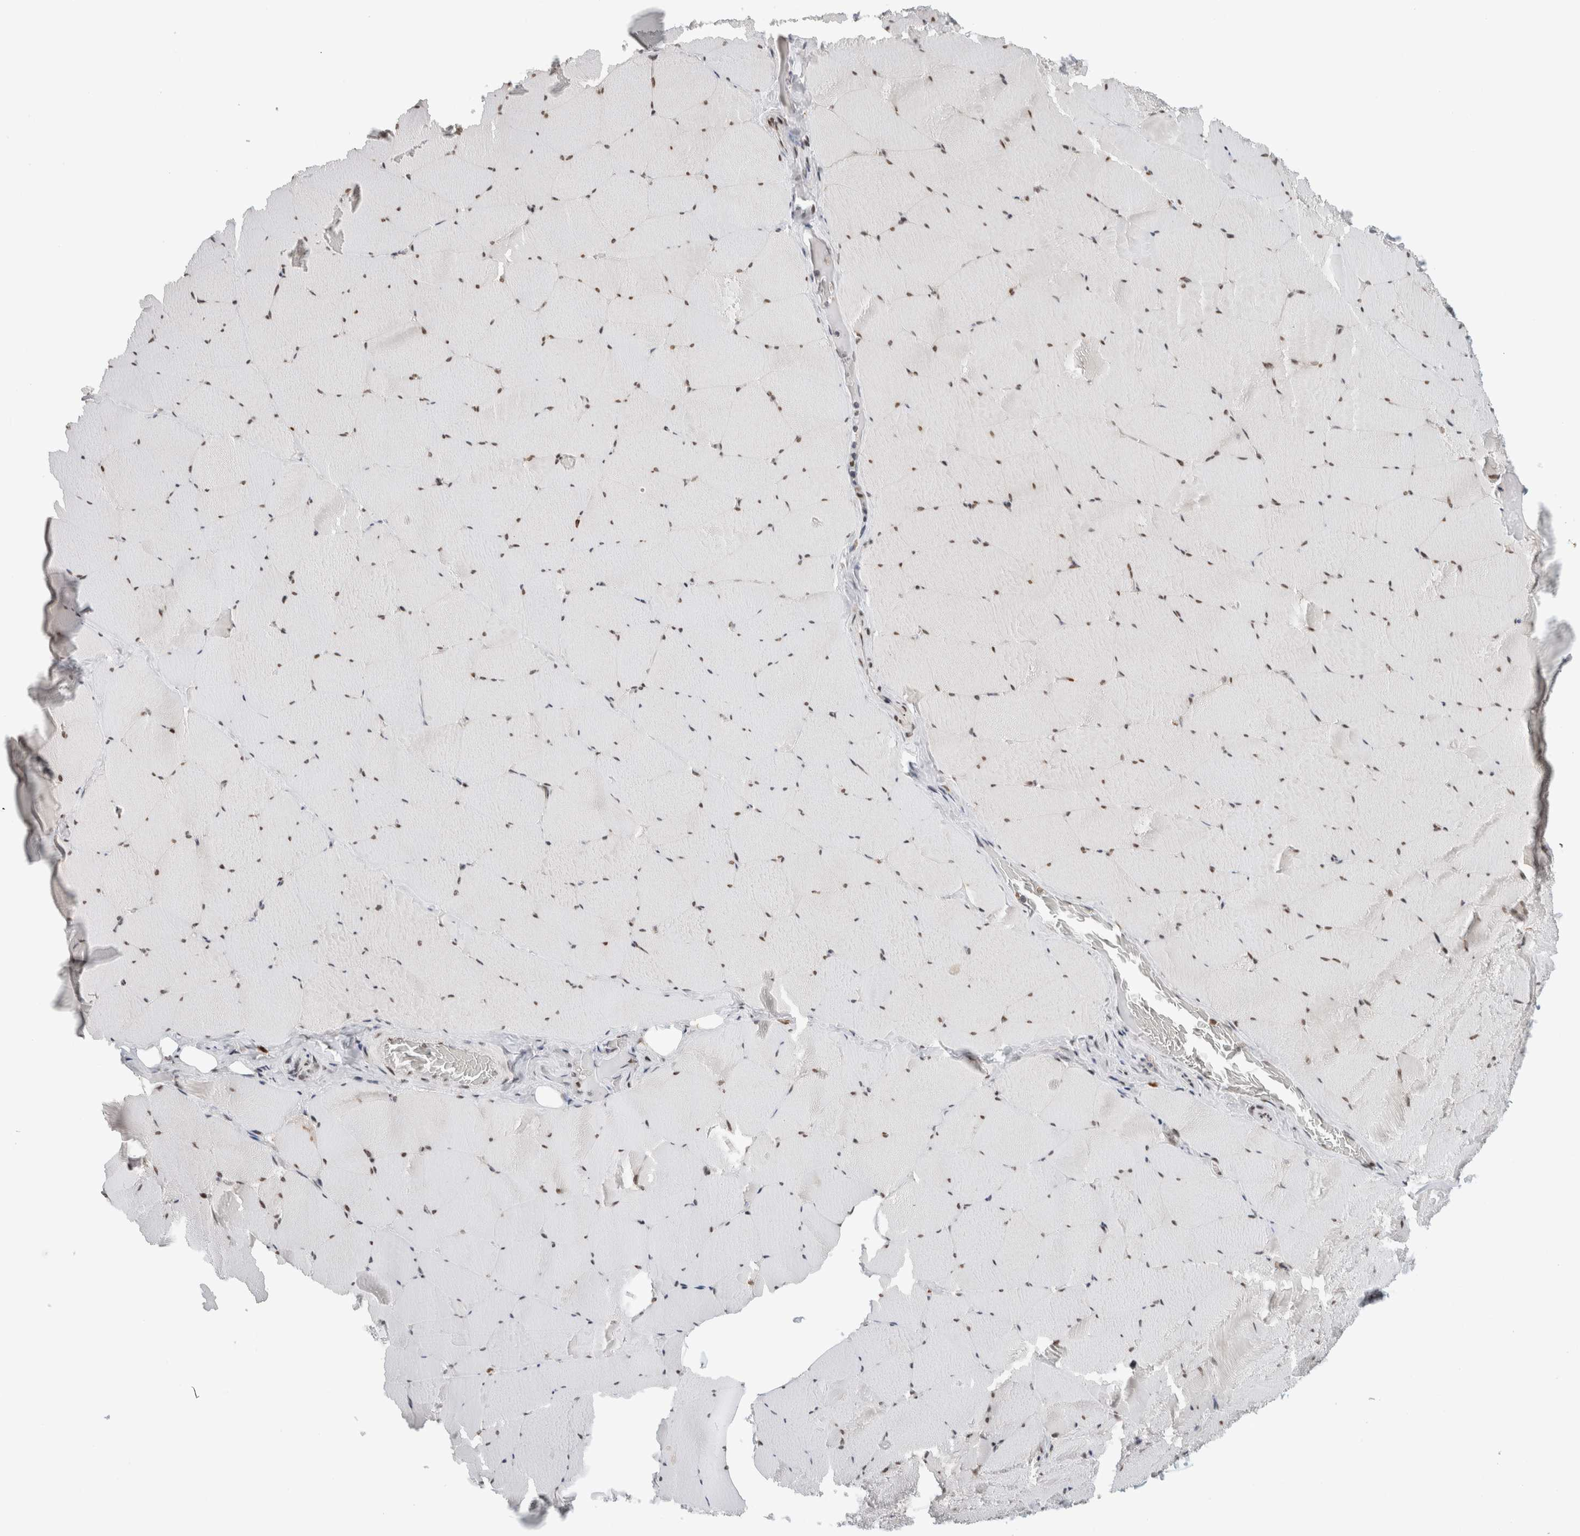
{"staining": {"intensity": "moderate", "quantity": "25%-75%", "location": "nuclear"}, "tissue": "skeletal muscle", "cell_type": "Myocytes", "image_type": "normal", "snomed": [{"axis": "morphology", "description": "Normal tissue, NOS"}, {"axis": "topography", "description": "Skeletal muscle"}], "caption": "Immunohistochemical staining of benign skeletal muscle displays medium levels of moderate nuclear expression in about 25%-75% of myocytes.", "gene": "HNRNPR", "patient": {"sex": "male", "age": 62}}